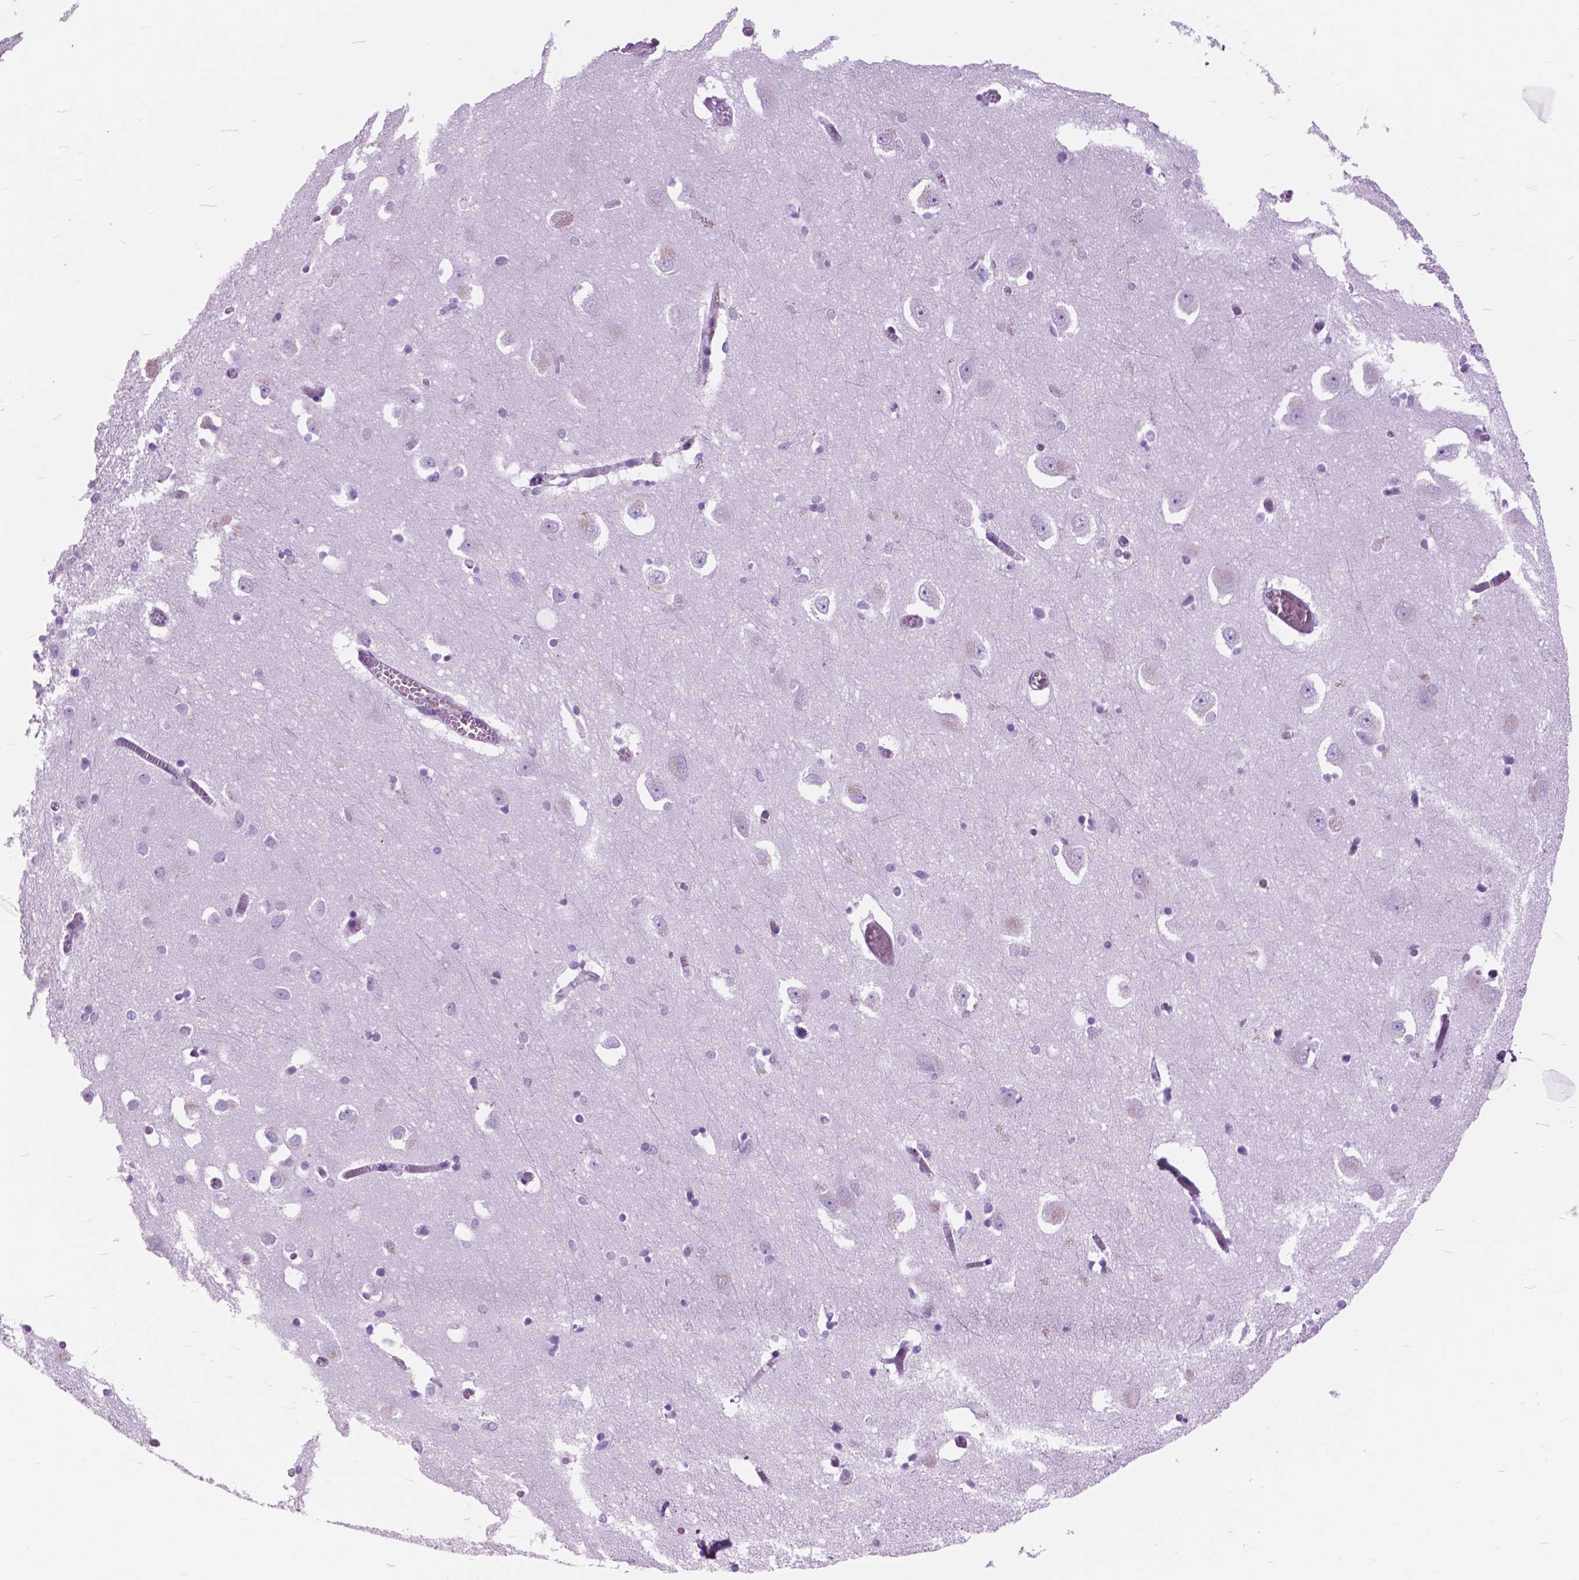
{"staining": {"intensity": "negative", "quantity": "none", "location": "none"}, "tissue": "caudate", "cell_type": "Glial cells", "image_type": "normal", "snomed": [{"axis": "morphology", "description": "Normal tissue, NOS"}, {"axis": "topography", "description": "Lateral ventricle wall"}, {"axis": "topography", "description": "Hippocampus"}], "caption": "This is an IHC image of benign caudate. There is no positivity in glial cells.", "gene": "GDF9", "patient": {"sex": "female", "age": 63}}